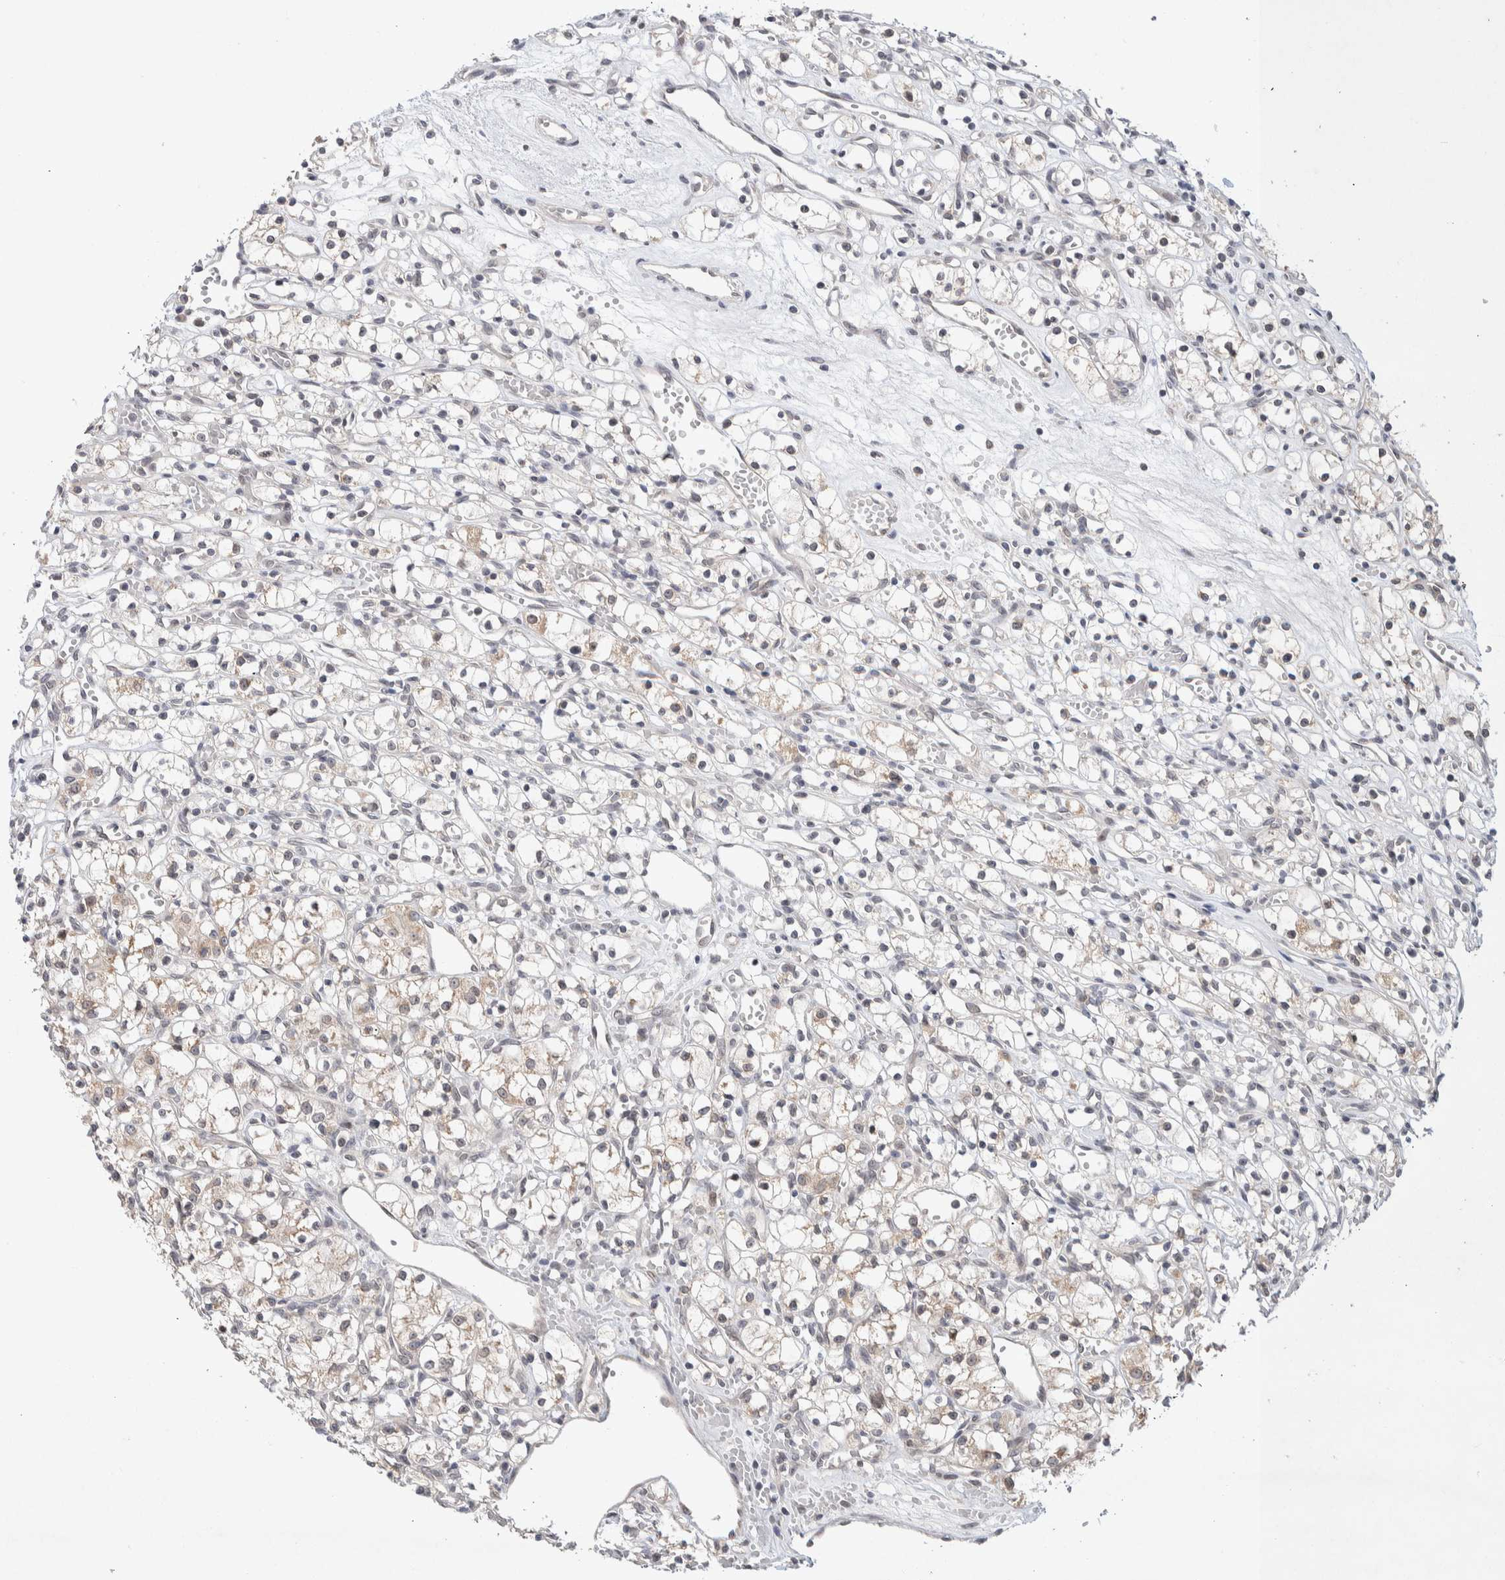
{"staining": {"intensity": "negative", "quantity": "none", "location": "none"}, "tissue": "renal cancer", "cell_type": "Tumor cells", "image_type": "cancer", "snomed": [{"axis": "morphology", "description": "Adenocarcinoma, NOS"}, {"axis": "topography", "description": "Kidney"}], "caption": "A high-resolution image shows immunohistochemistry staining of renal cancer (adenocarcinoma), which reveals no significant expression in tumor cells.", "gene": "CRAT", "patient": {"sex": "female", "age": 59}}